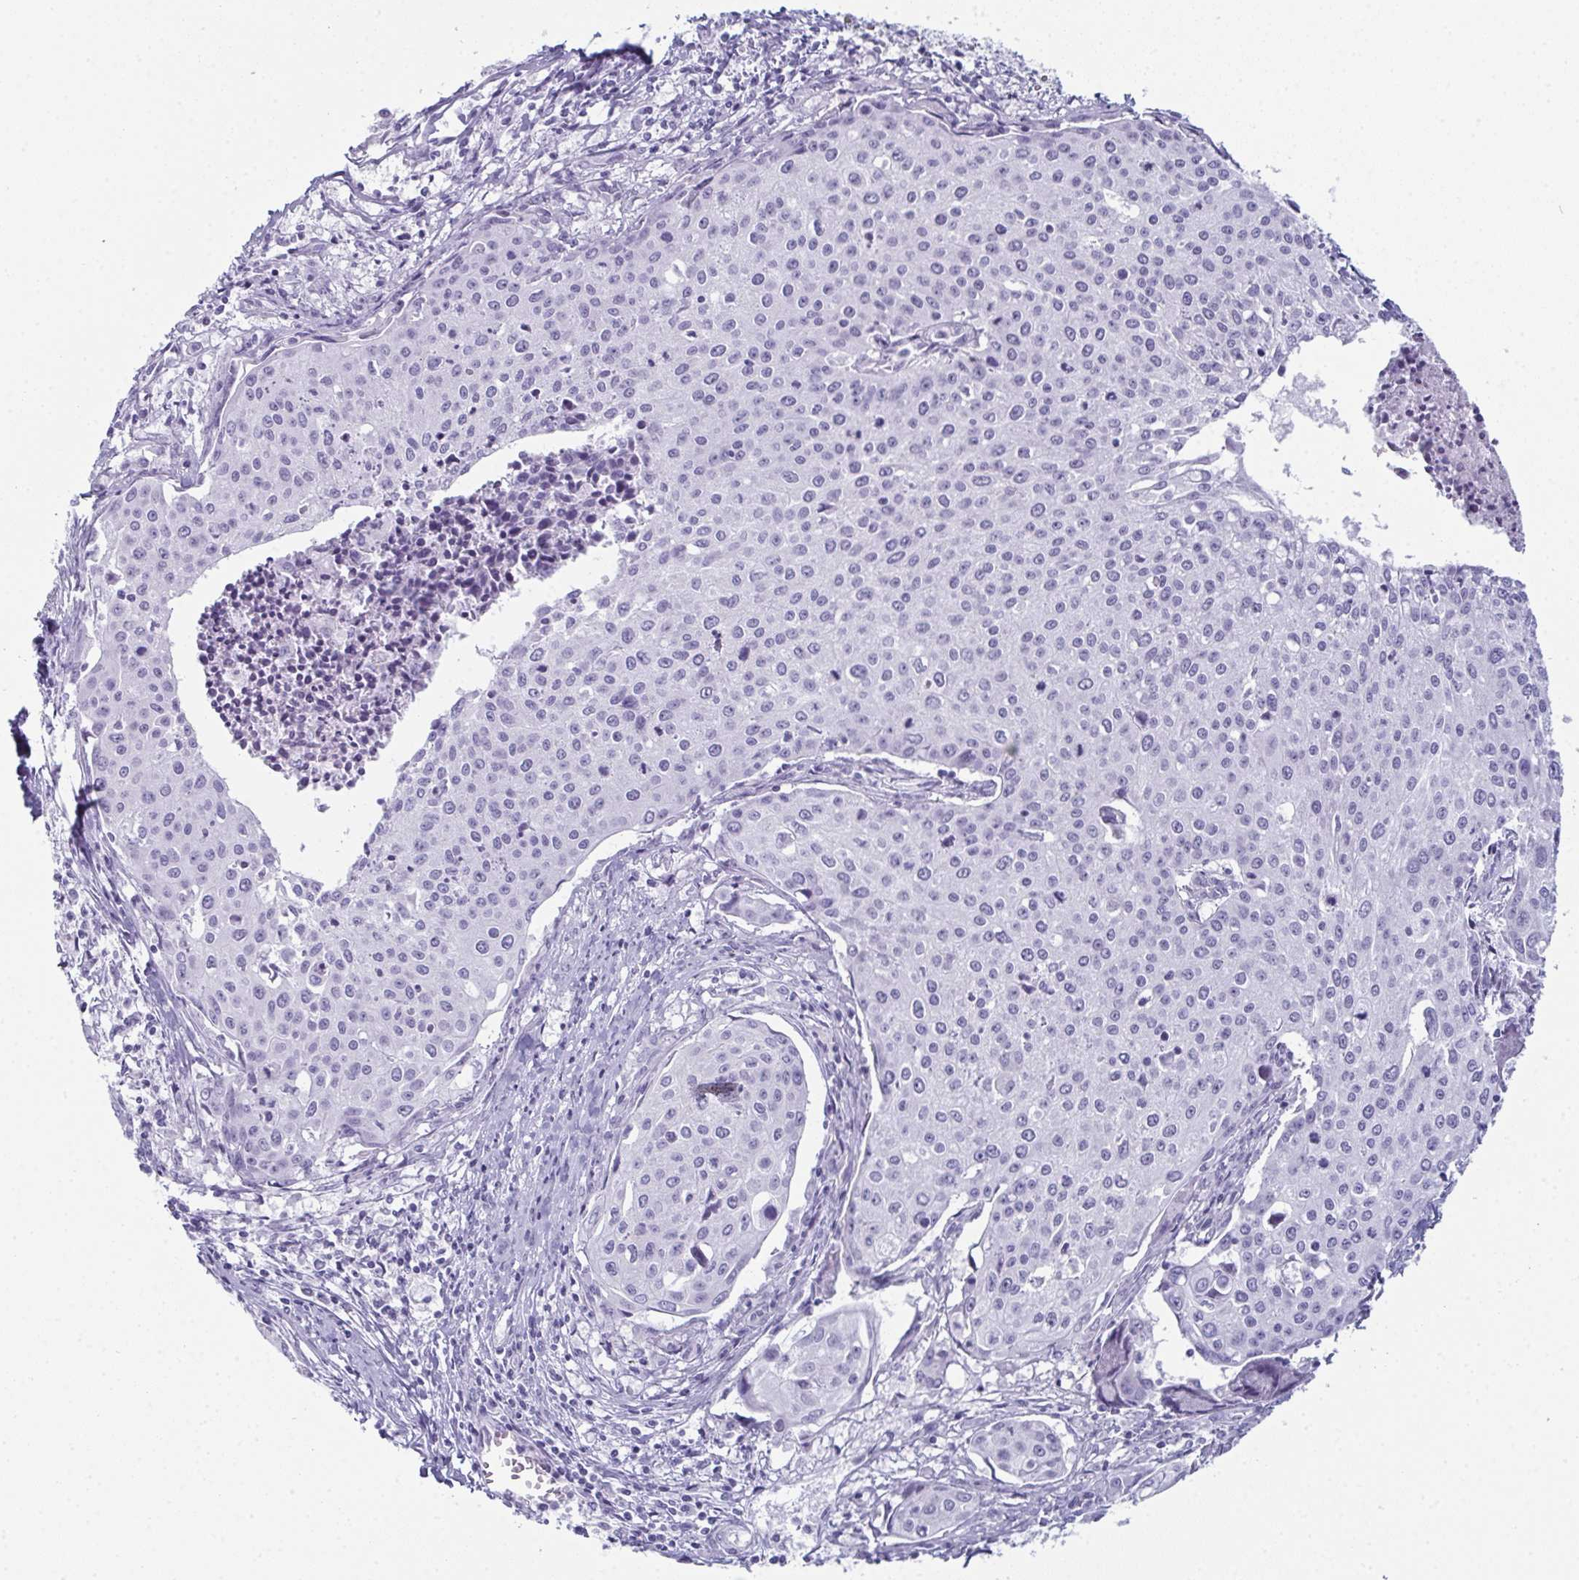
{"staining": {"intensity": "negative", "quantity": "none", "location": "none"}, "tissue": "cervical cancer", "cell_type": "Tumor cells", "image_type": "cancer", "snomed": [{"axis": "morphology", "description": "Squamous cell carcinoma, NOS"}, {"axis": "topography", "description": "Cervix"}], "caption": "DAB immunohistochemical staining of cervical cancer (squamous cell carcinoma) demonstrates no significant expression in tumor cells.", "gene": "ENKUR", "patient": {"sex": "female", "age": 38}}